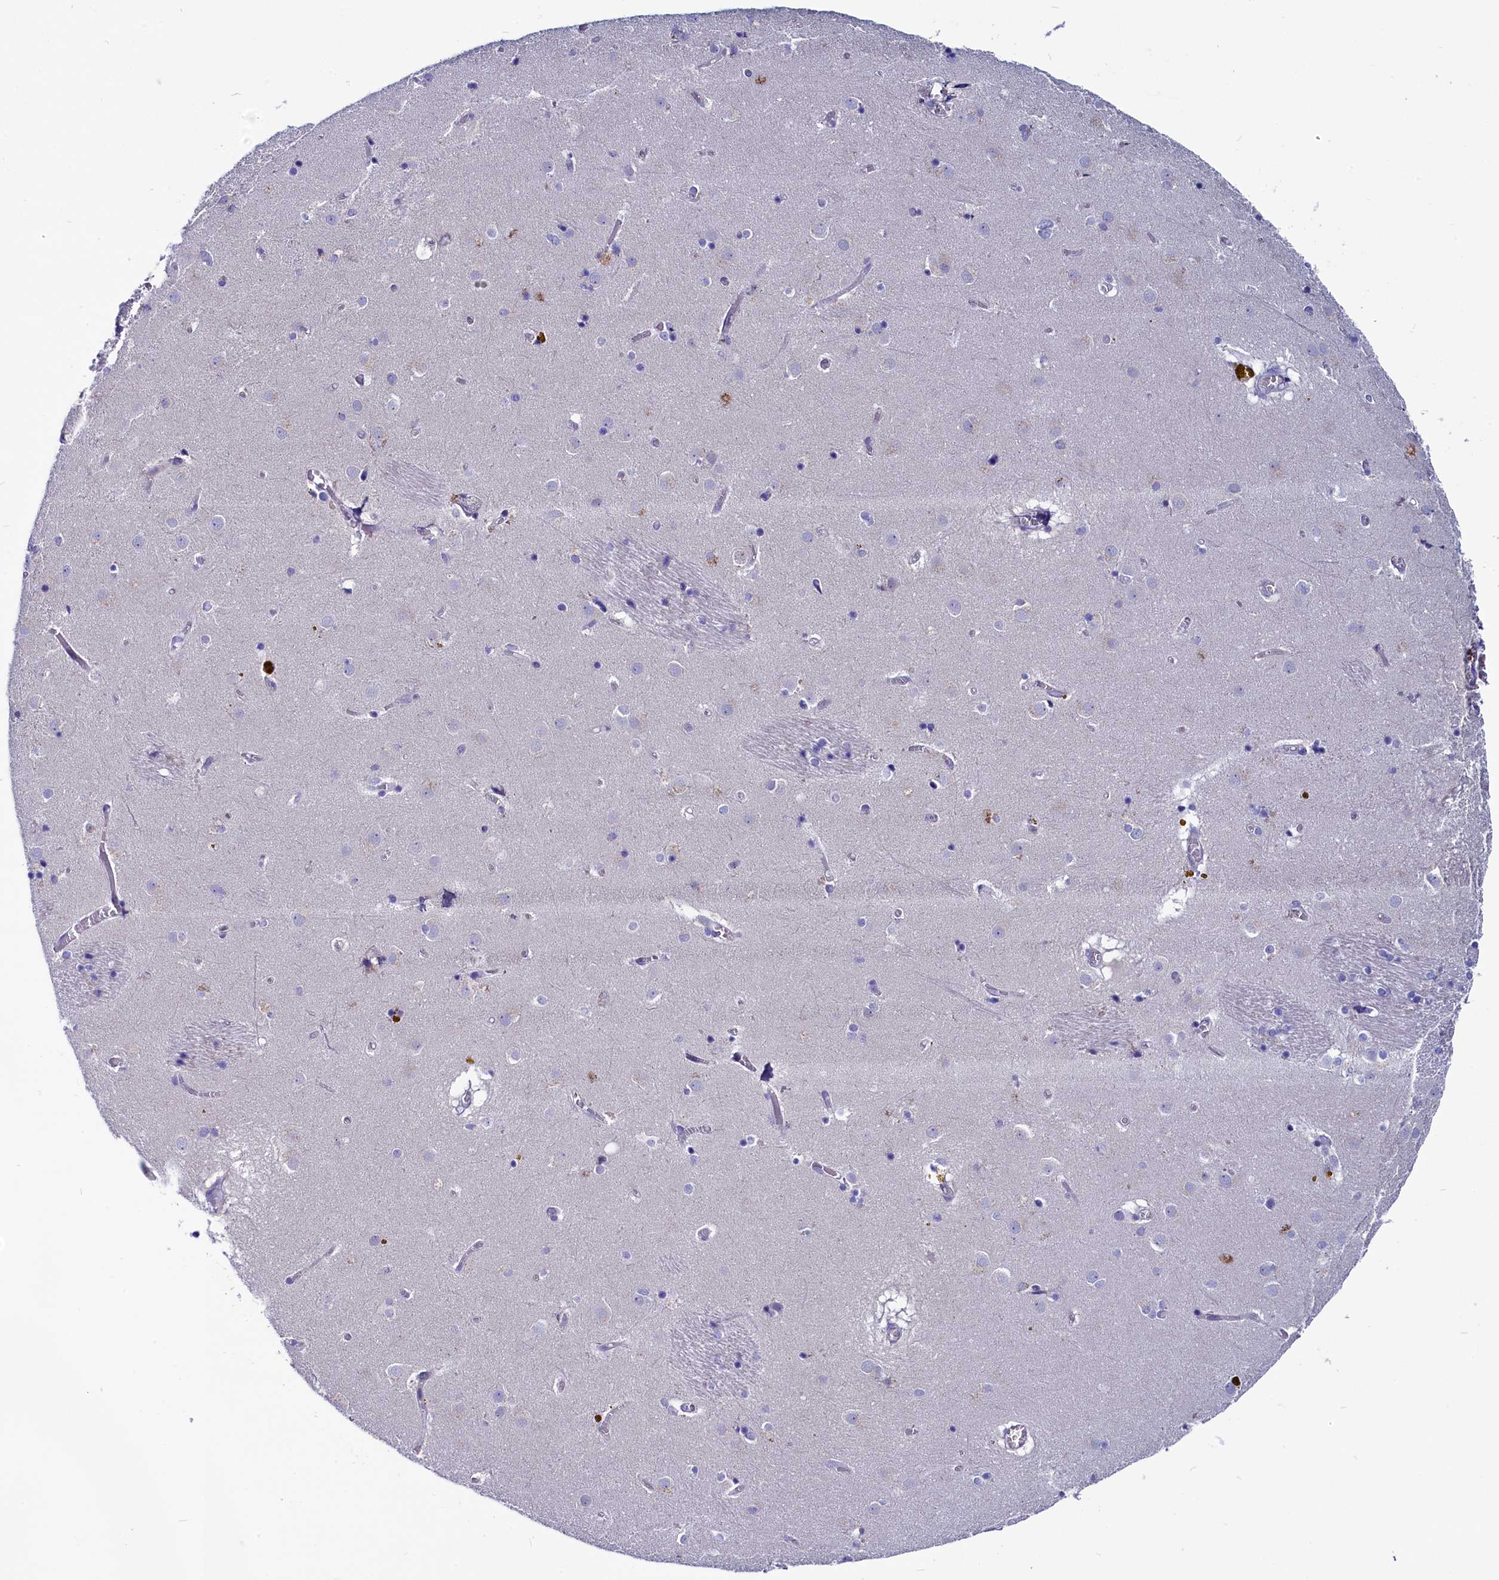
{"staining": {"intensity": "negative", "quantity": "none", "location": "none"}, "tissue": "caudate", "cell_type": "Glial cells", "image_type": "normal", "snomed": [{"axis": "morphology", "description": "Normal tissue, NOS"}, {"axis": "topography", "description": "Lateral ventricle wall"}], "caption": "This is an IHC micrograph of normal human caudate. There is no positivity in glial cells.", "gene": "CIAPIN1", "patient": {"sex": "male", "age": 70}}